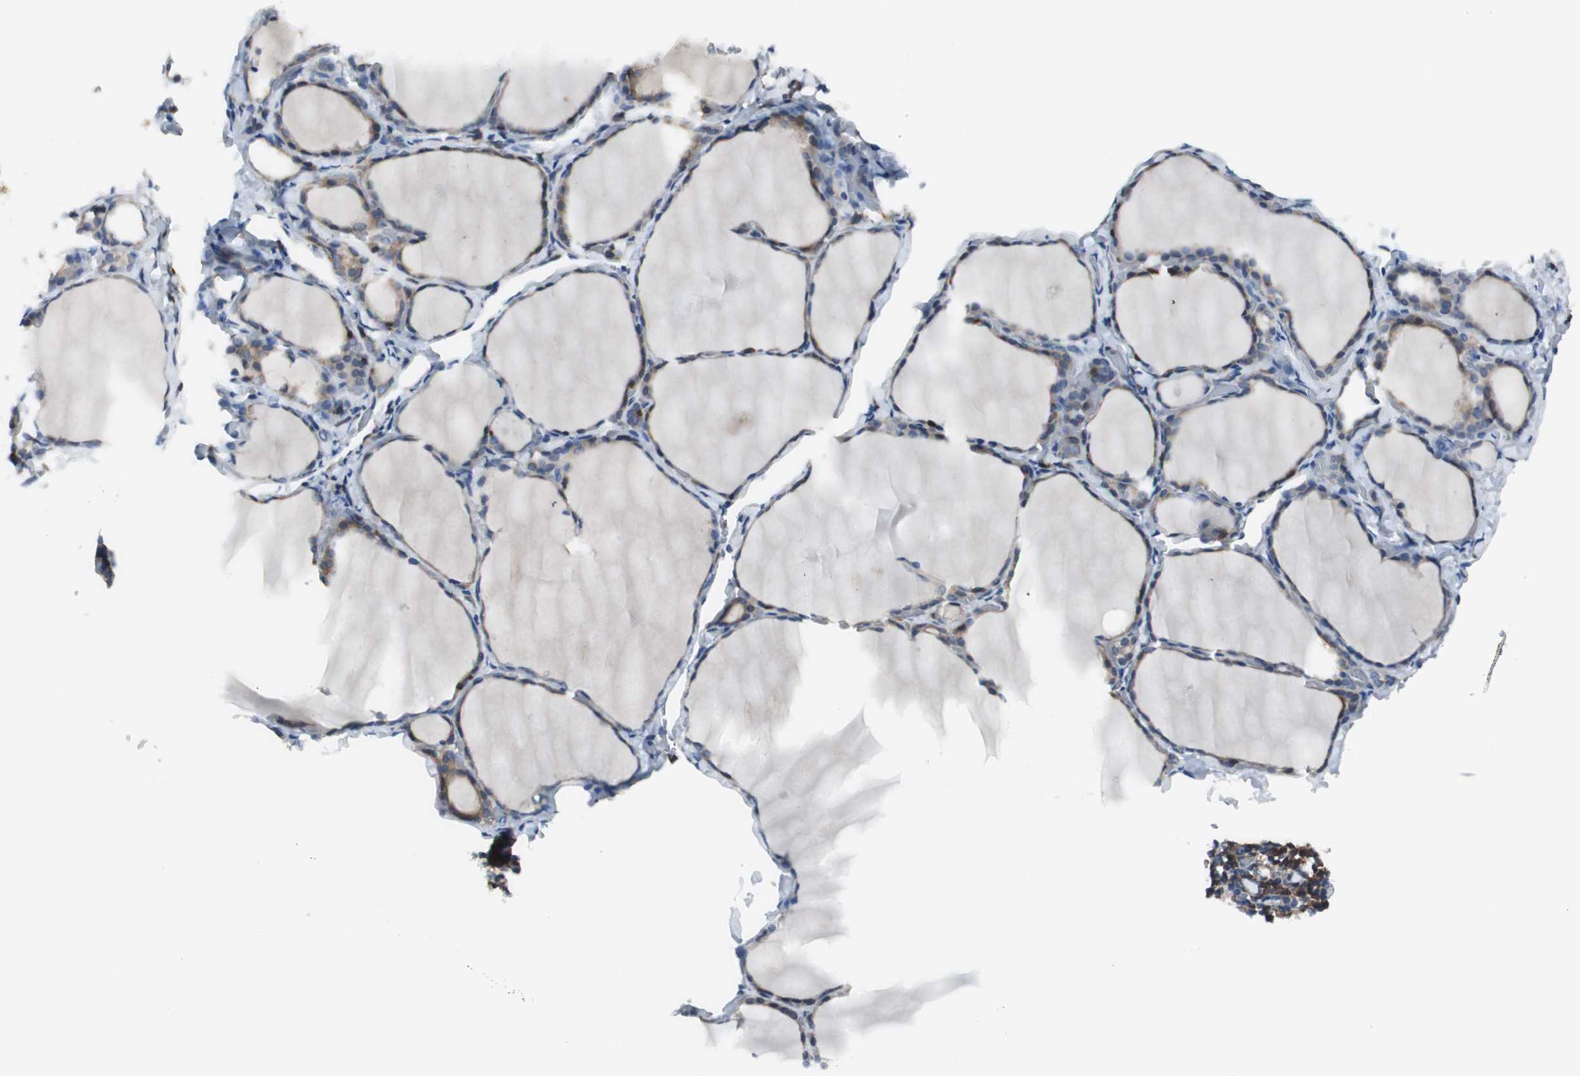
{"staining": {"intensity": "weak", "quantity": "25%-75%", "location": "cytoplasmic/membranous"}, "tissue": "thyroid gland", "cell_type": "Glandular cells", "image_type": "normal", "snomed": [{"axis": "morphology", "description": "Normal tissue, NOS"}, {"axis": "morphology", "description": "Papillary adenocarcinoma, NOS"}, {"axis": "topography", "description": "Thyroid gland"}], "caption": "Glandular cells show low levels of weak cytoplasmic/membranous staining in approximately 25%-75% of cells in benign human thyroid gland.", "gene": "SLC9A3R1", "patient": {"sex": "female", "age": 30}}